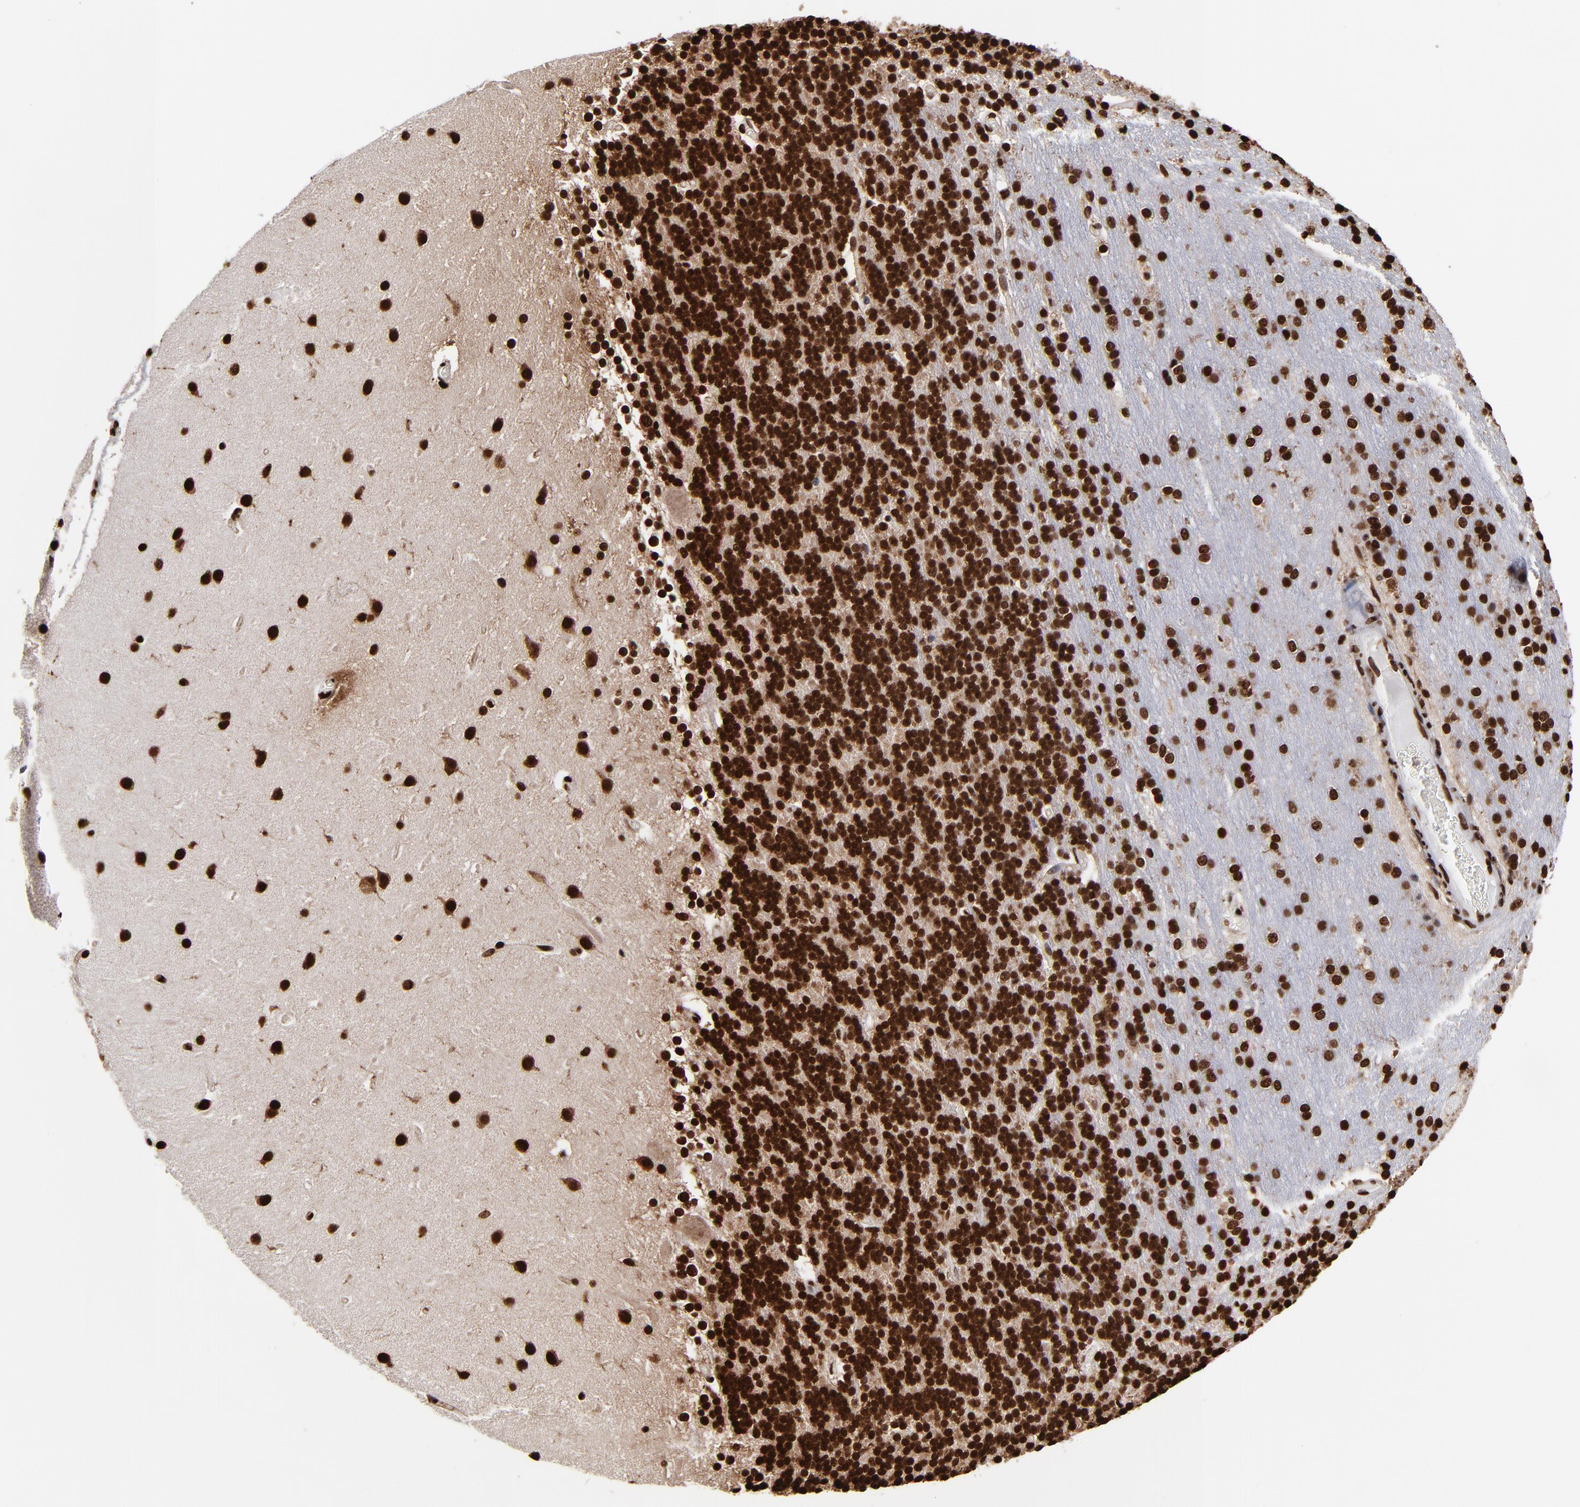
{"staining": {"intensity": "strong", "quantity": ">75%", "location": "nuclear"}, "tissue": "cerebellum", "cell_type": "Cells in granular layer", "image_type": "normal", "snomed": [{"axis": "morphology", "description": "Normal tissue, NOS"}, {"axis": "topography", "description": "Cerebellum"}], "caption": "Brown immunohistochemical staining in benign human cerebellum demonstrates strong nuclear positivity in about >75% of cells in granular layer.", "gene": "ZNF544", "patient": {"sex": "female", "age": 54}}